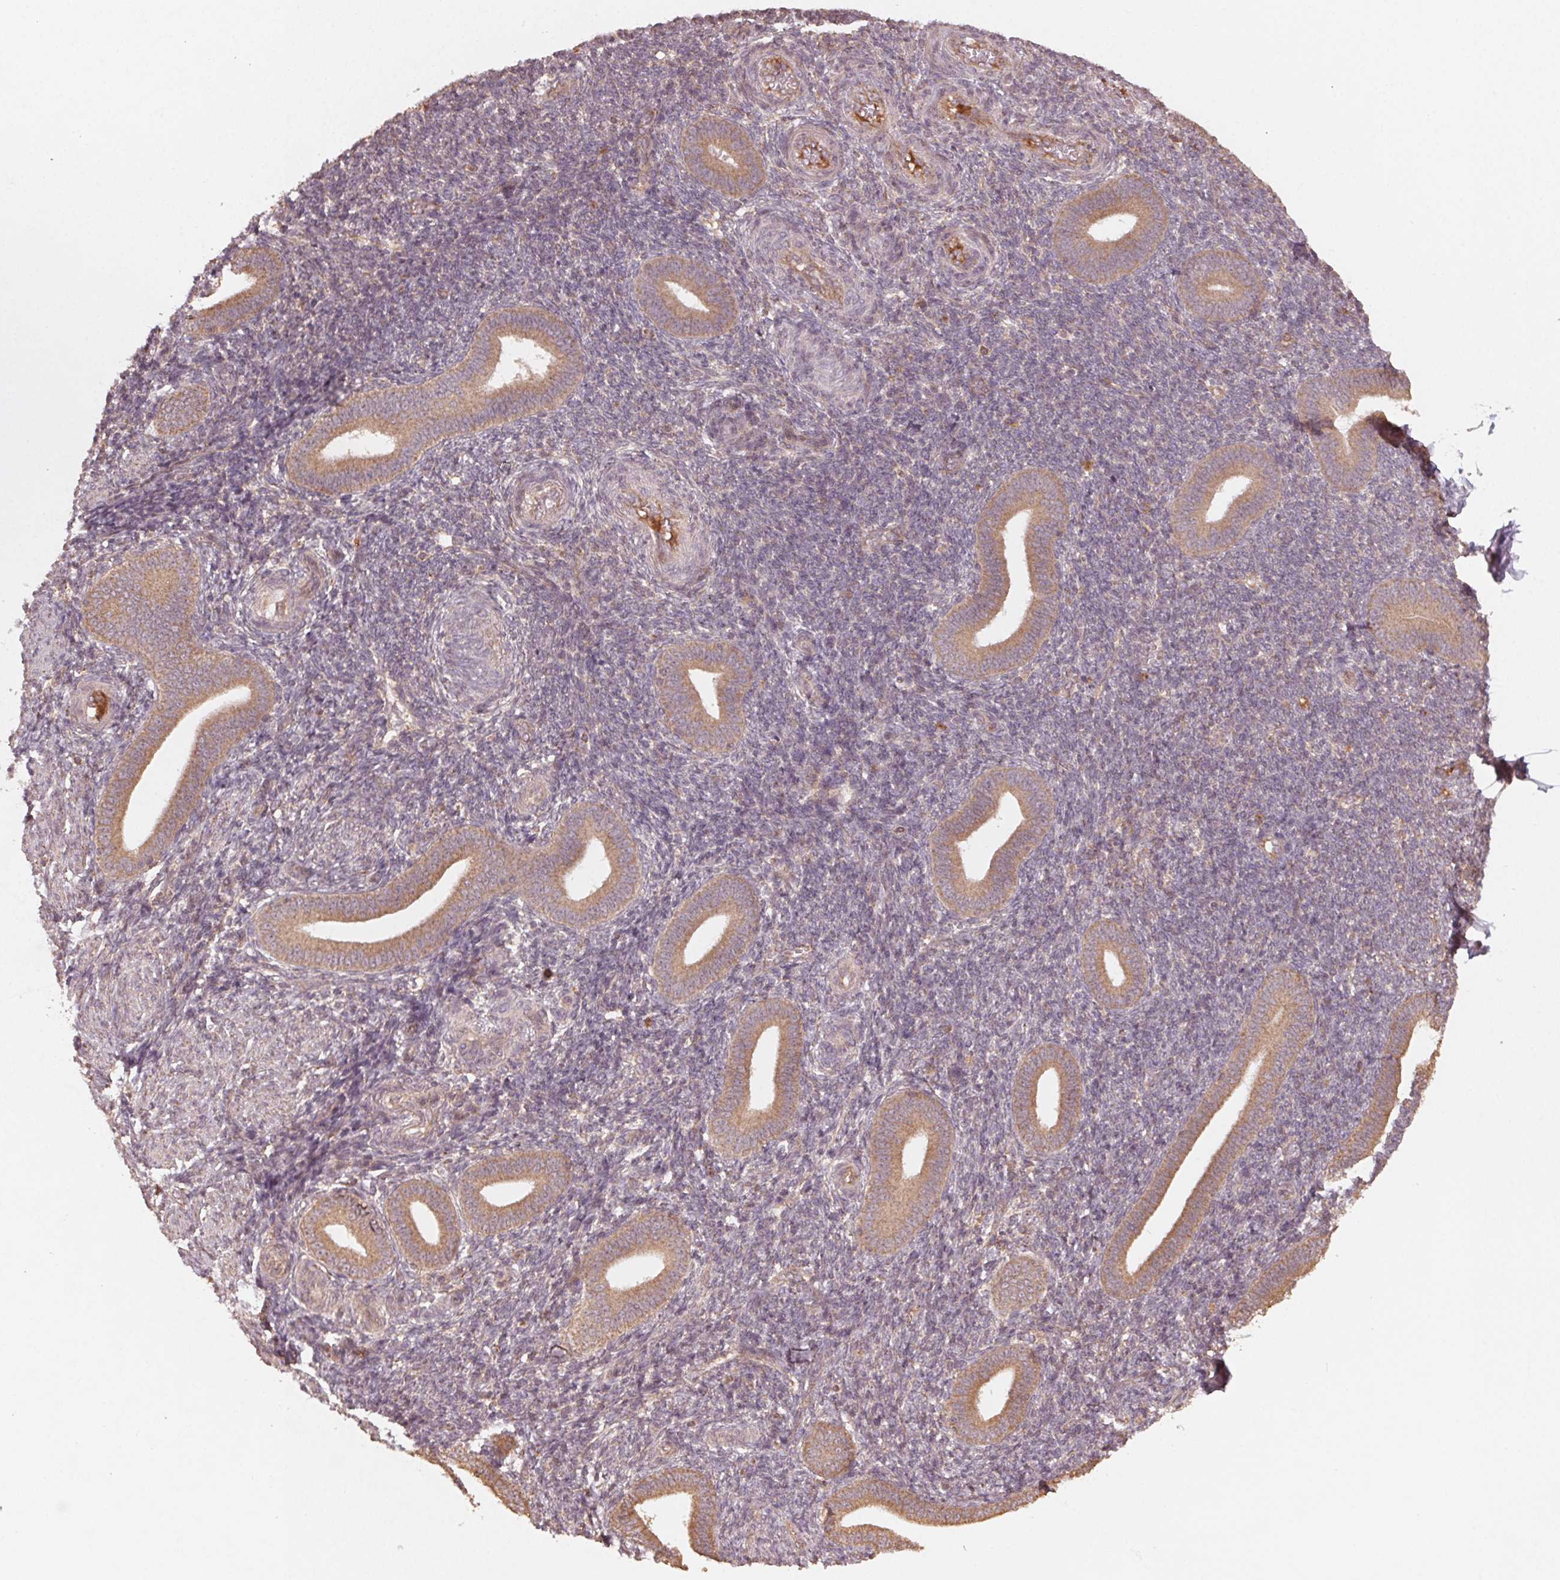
{"staining": {"intensity": "negative", "quantity": "none", "location": "none"}, "tissue": "endometrium", "cell_type": "Cells in endometrial stroma", "image_type": "normal", "snomed": [{"axis": "morphology", "description": "Normal tissue, NOS"}, {"axis": "topography", "description": "Endometrium"}], "caption": "DAB immunohistochemical staining of unremarkable human endometrium demonstrates no significant staining in cells in endometrial stroma. (DAB immunohistochemistry (IHC) with hematoxylin counter stain).", "gene": "WBP2", "patient": {"sex": "female", "age": 25}}